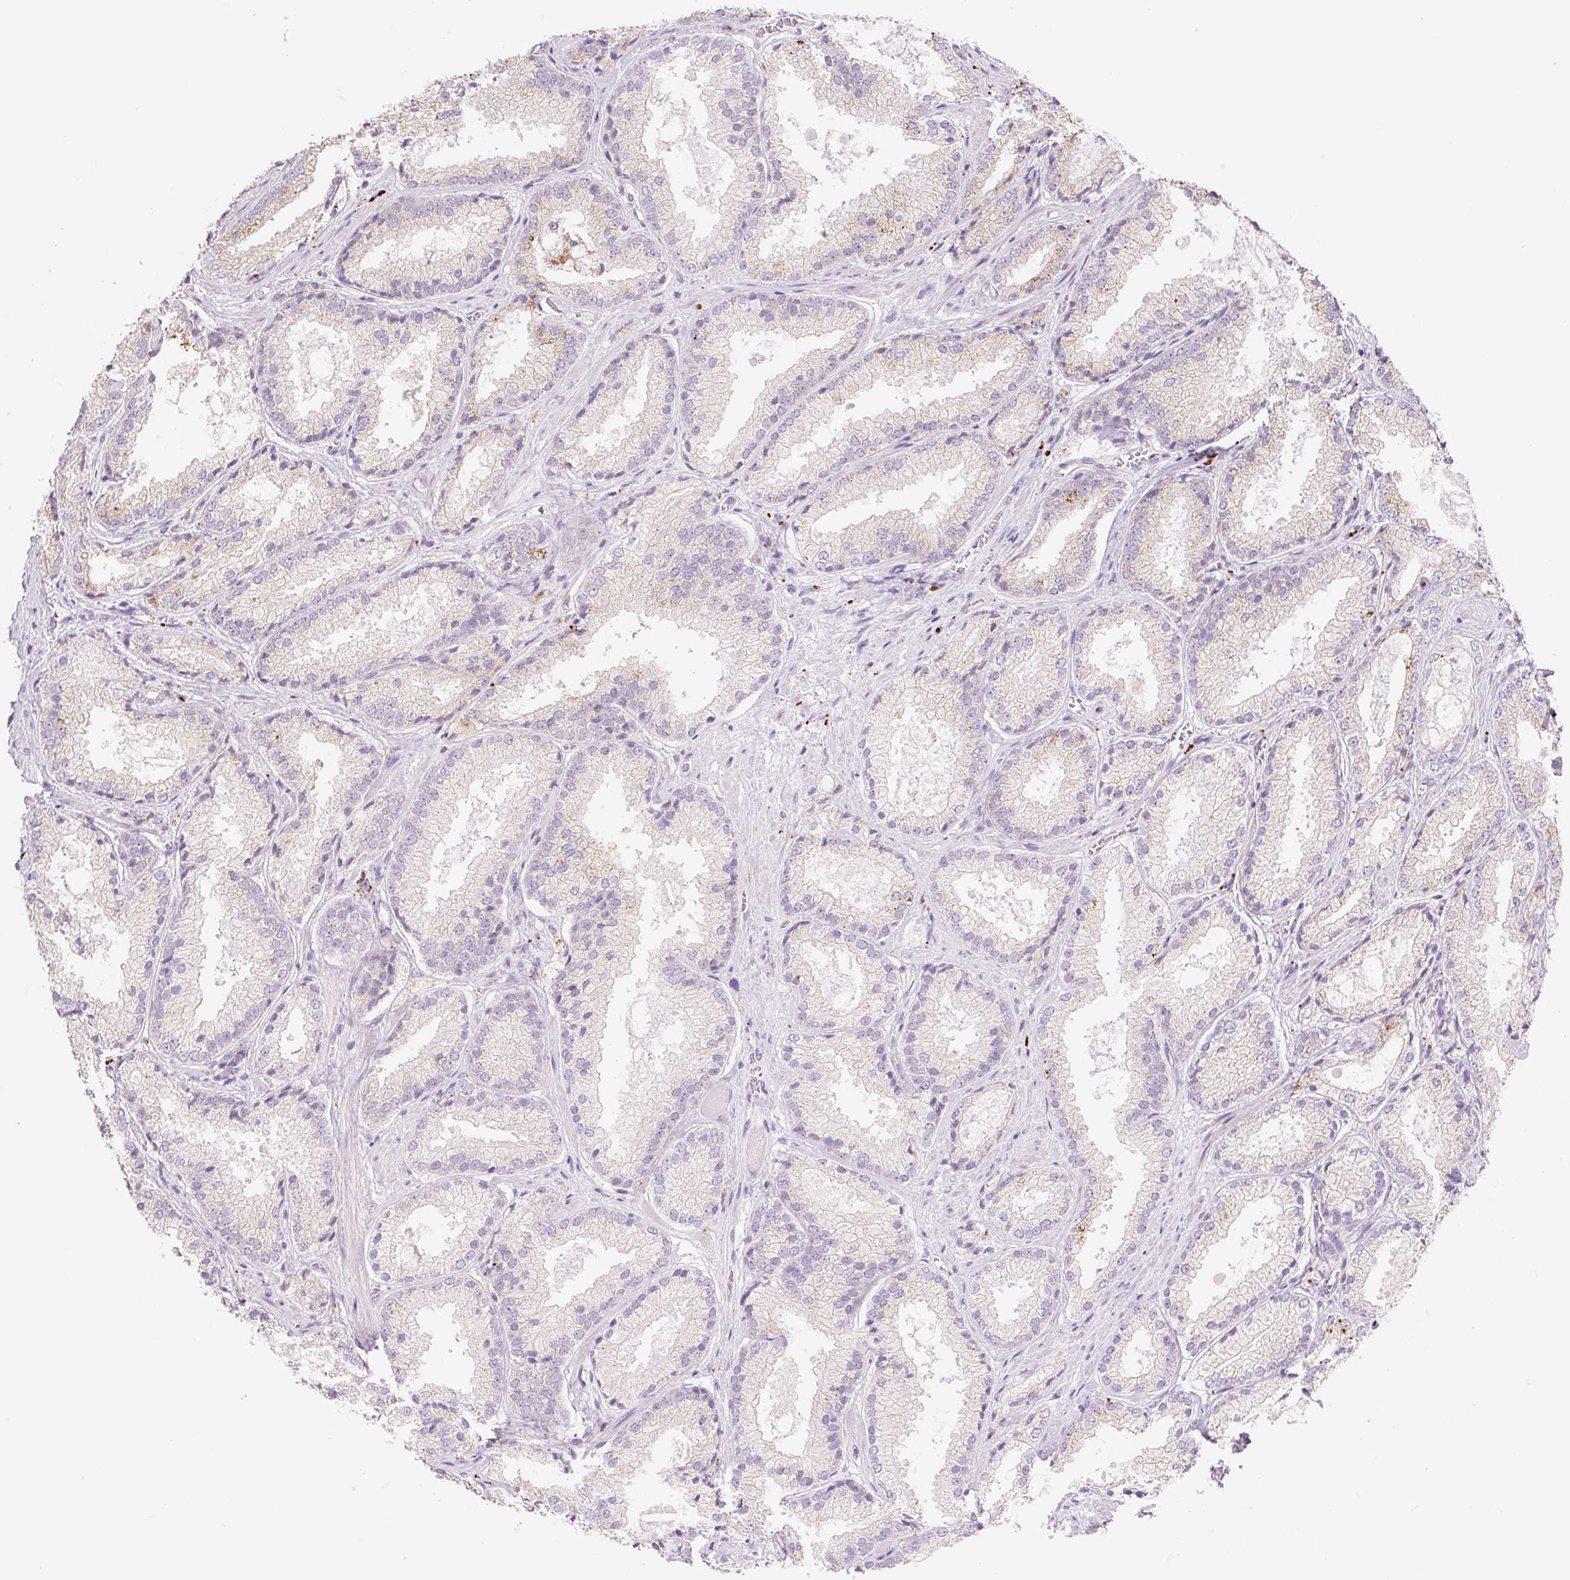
{"staining": {"intensity": "weak", "quantity": "<25%", "location": "cytoplasmic/membranous"}, "tissue": "prostate cancer", "cell_type": "Tumor cells", "image_type": "cancer", "snomed": [{"axis": "morphology", "description": "Adenocarcinoma, High grade"}, {"axis": "topography", "description": "Prostate"}], "caption": "High magnification brightfield microscopy of prostate cancer stained with DAB (brown) and counterstained with hematoxylin (blue): tumor cells show no significant positivity.", "gene": "CLEC3A", "patient": {"sex": "male", "age": 68}}